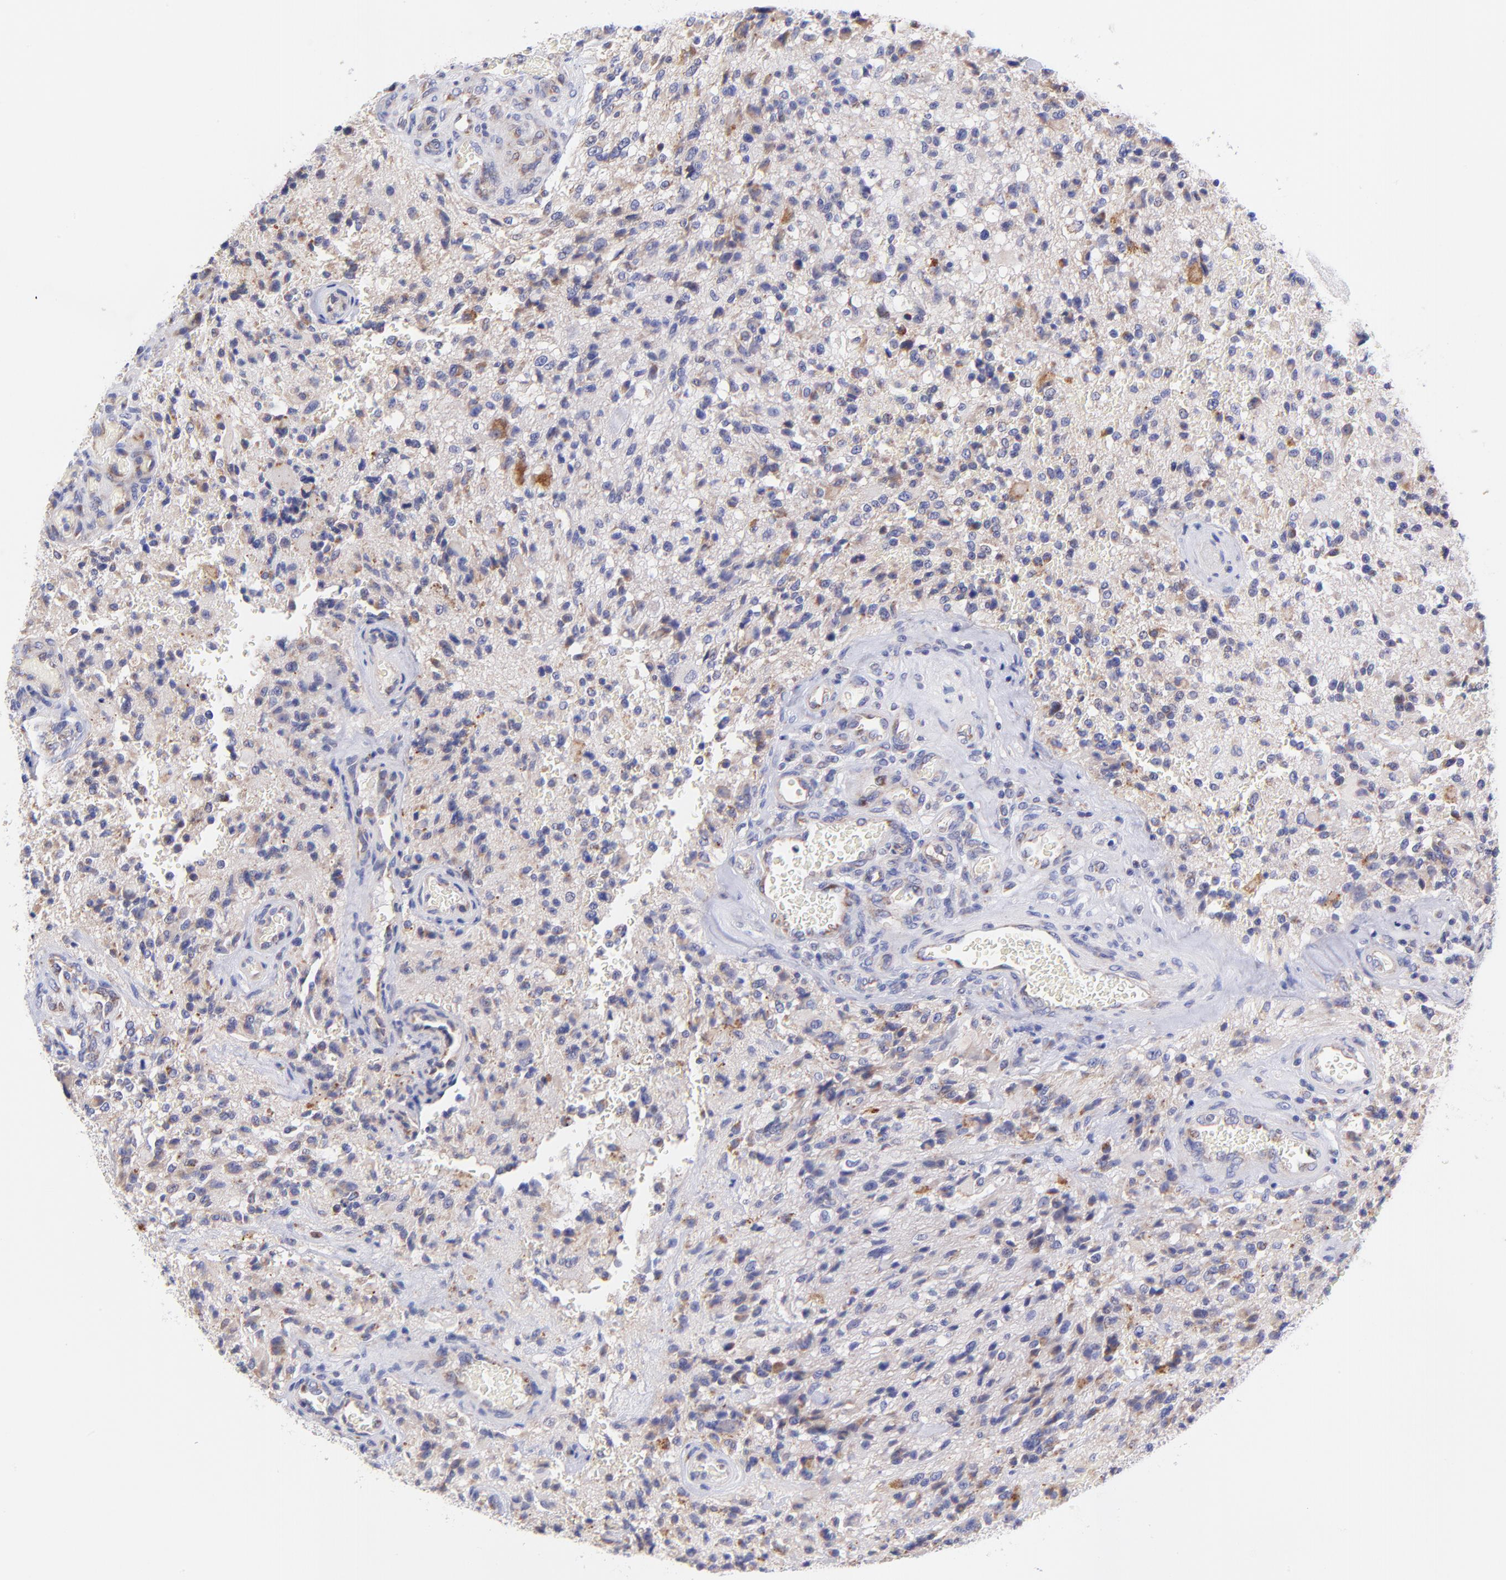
{"staining": {"intensity": "weak", "quantity": "<25%", "location": "cytoplasmic/membranous"}, "tissue": "glioma", "cell_type": "Tumor cells", "image_type": "cancer", "snomed": [{"axis": "morphology", "description": "Normal tissue, NOS"}, {"axis": "morphology", "description": "Glioma, malignant, High grade"}, {"axis": "topography", "description": "Cerebral cortex"}], "caption": "Protein analysis of glioma demonstrates no significant expression in tumor cells. Nuclei are stained in blue.", "gene": "NDUFB7", "patient": {"sex": "male", "age": 56}}